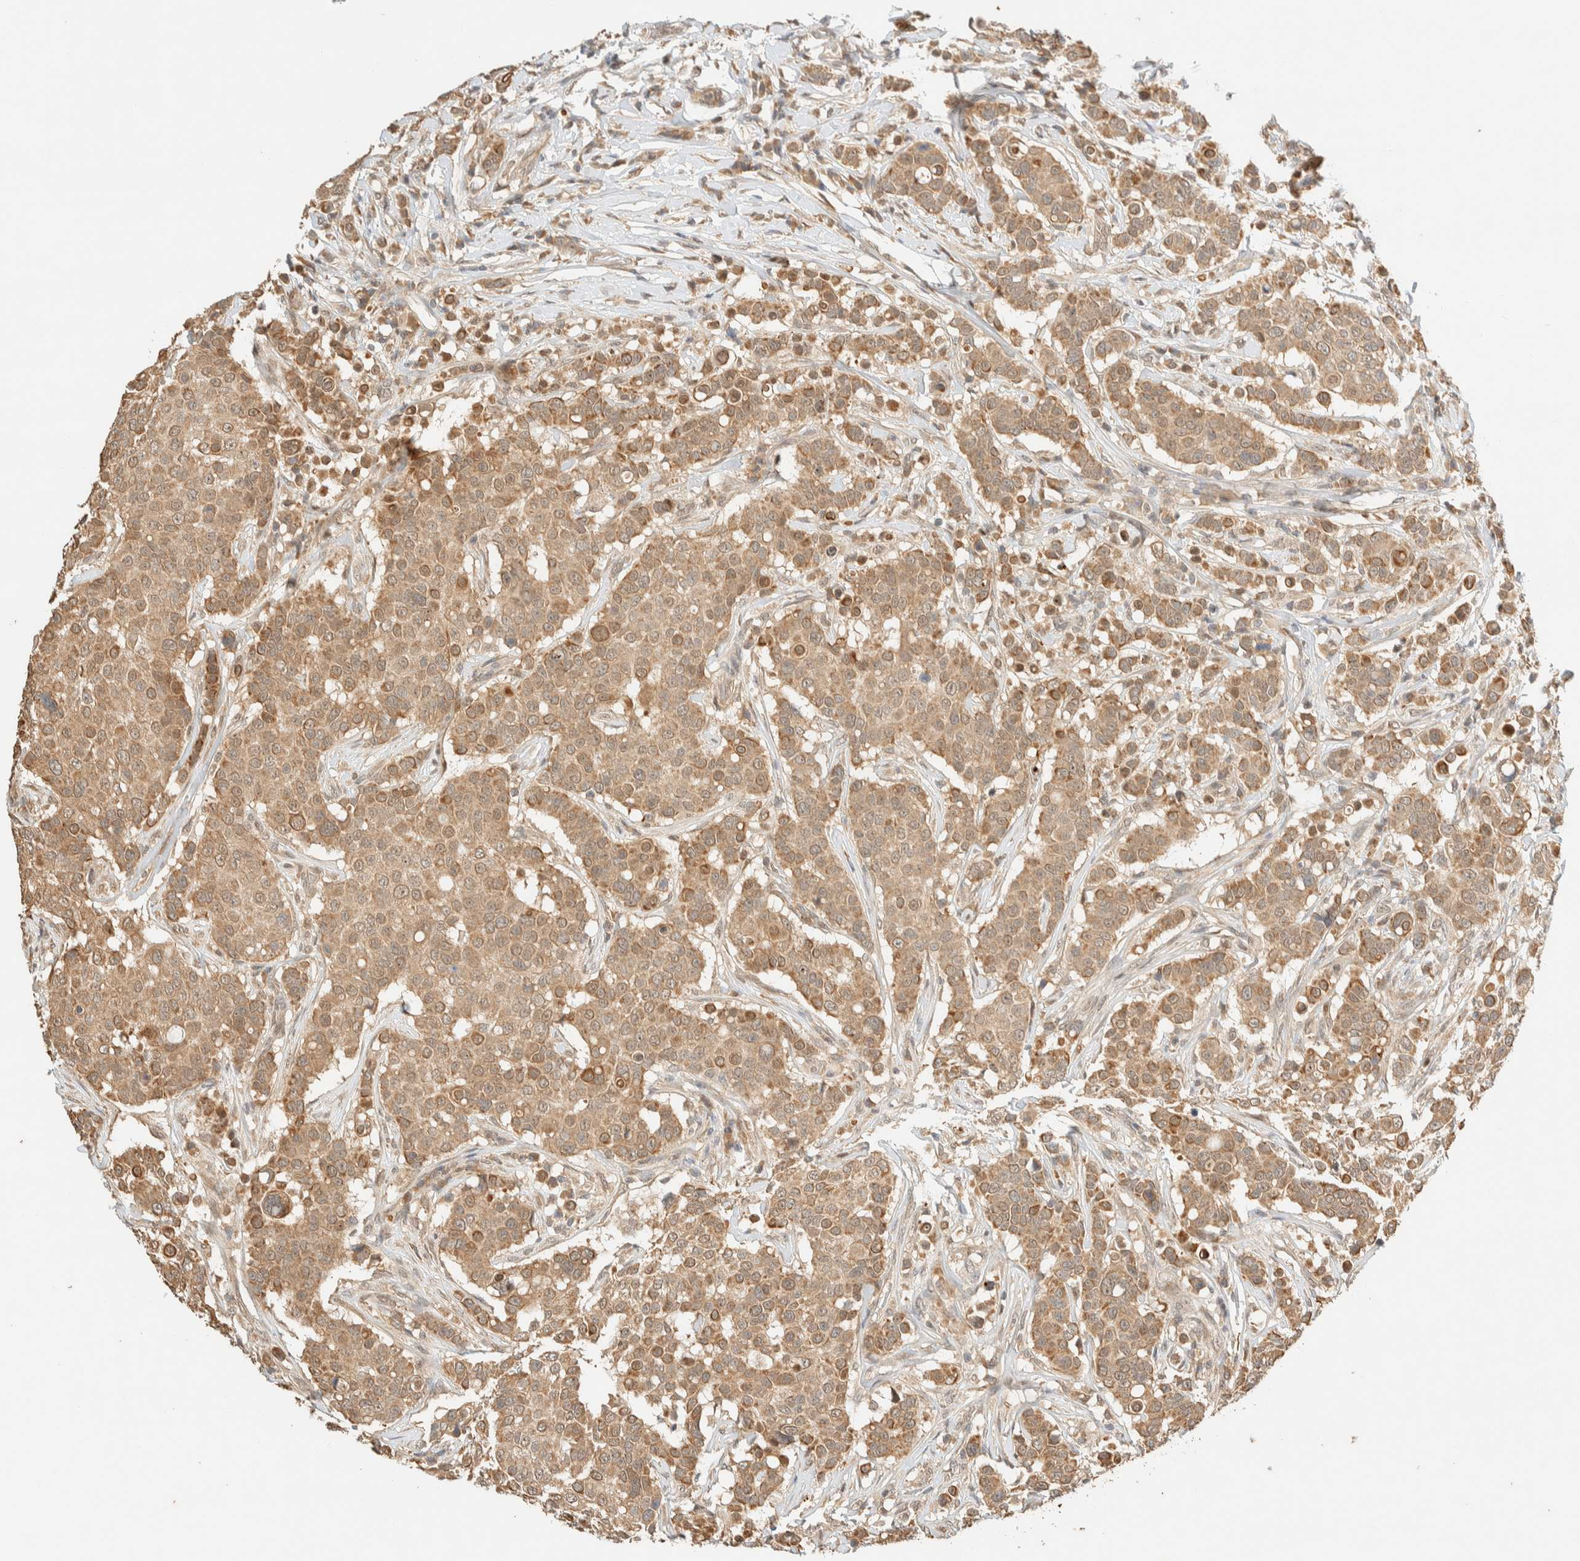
{"staining": {"intensity": "moderate", "quantity": ">75%", "location": "cytoplasmic/membranous"}, "tissue": "breast cancer", "cell_type": "Tumor cells", "image_type": "cancer", "snomed": [{"axis": "morphology", "description": "Duct carcinoma"}, {"axis": "topography", "description": "Breast"}], "caption": "This is a histology image of immunohistochemistry (IHC) staining of breast infiltrating ductal carcinoma, which shows moderate expression in the cytoplasmic/membranous of tumor cells.", "gene": "ZBTB34", "patient": {"sex": "female", "age": 27}}